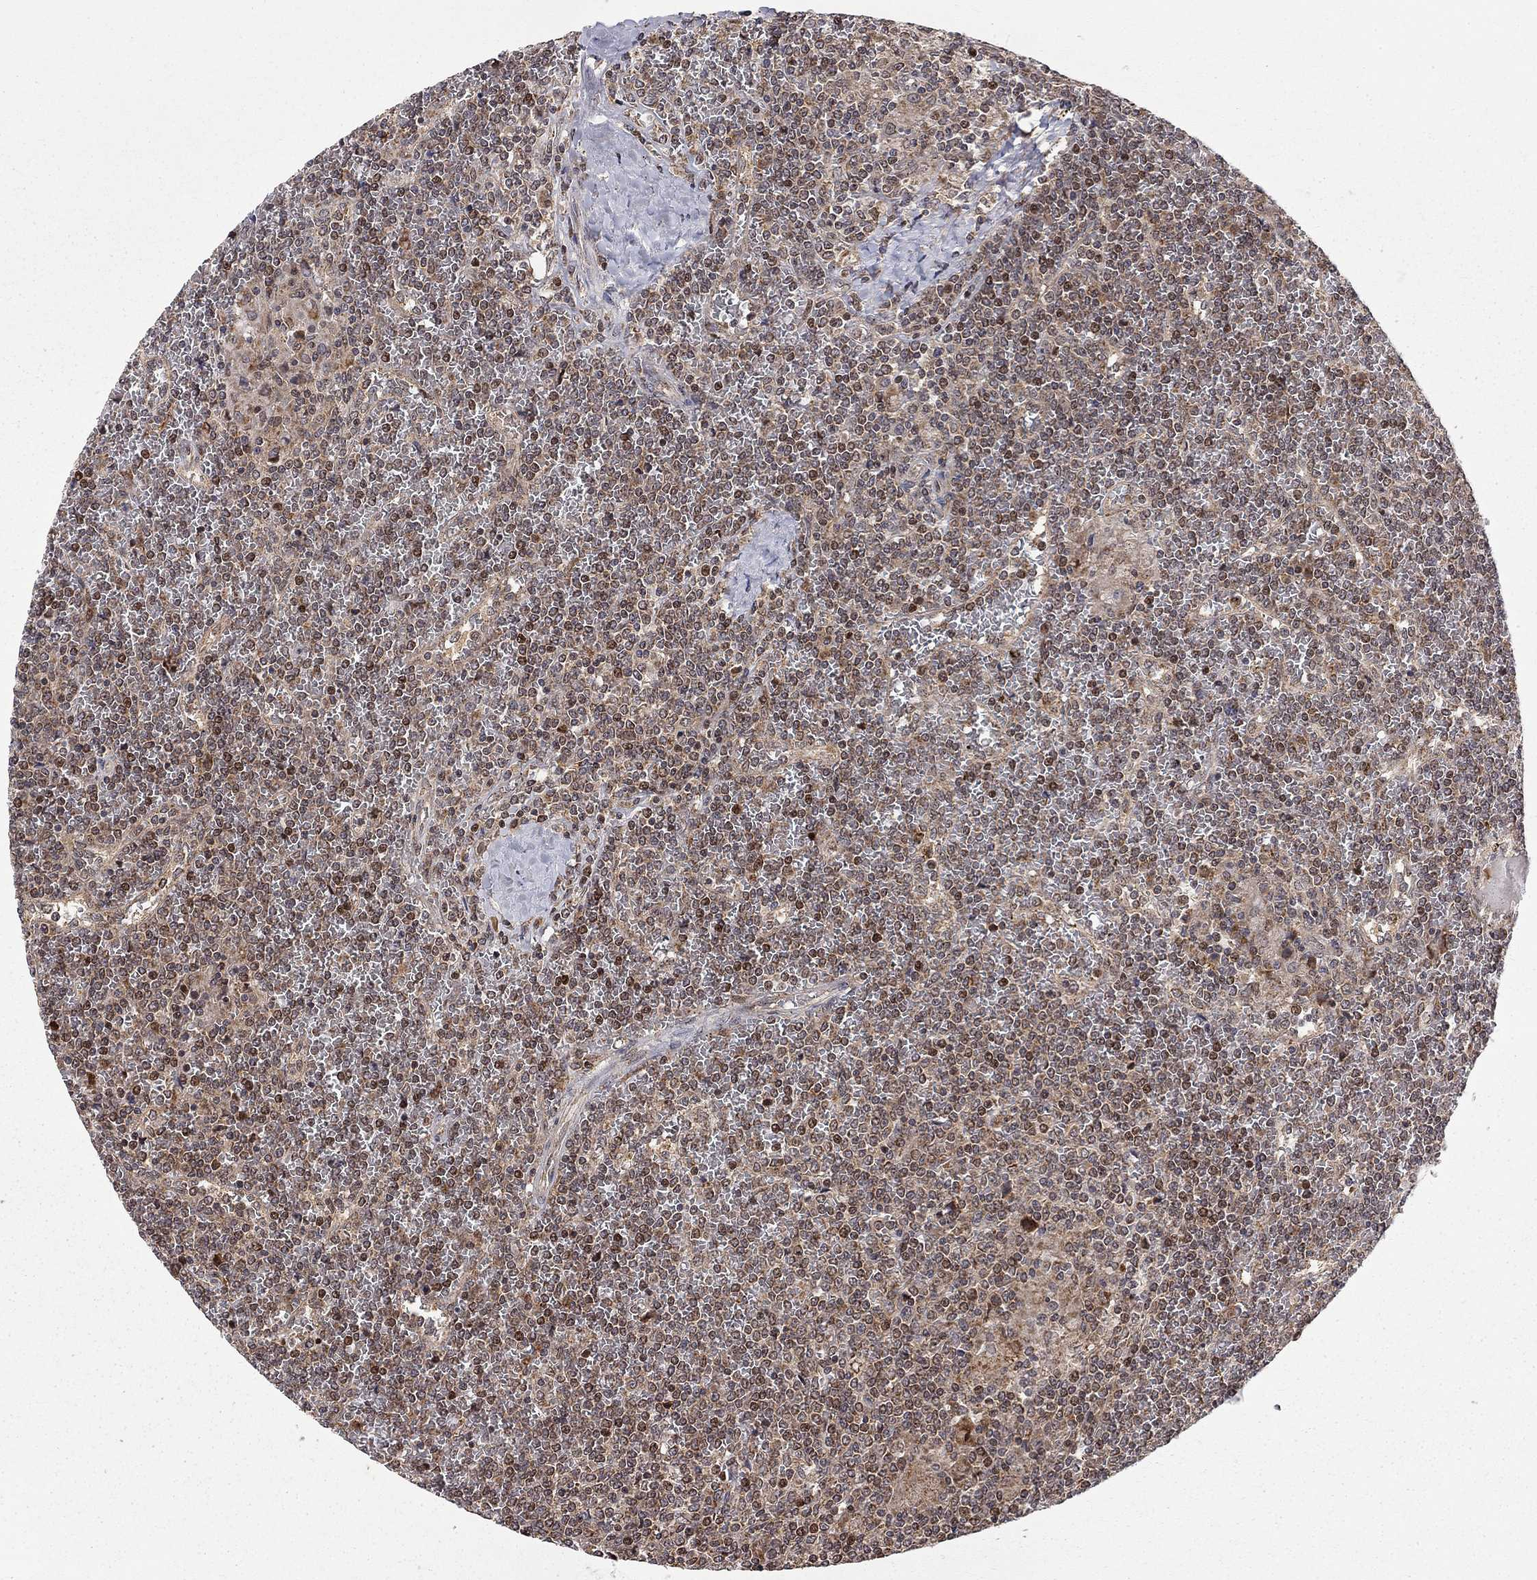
{"staining": {"intensity": "moderate", "quantity": "<25%", "location": "nuclear"}, "tissue": "lymphoma", "cell_type": "Tumor cells", "image_type": "cancer", "snomed": [{"axis": "morphology", "description": "Malignant lymphoma, non-Hodgkin's type, Low grade"}, {"axis": "topography", "description": "Spleen"}], "caption": "An immunohistochemistry (IHC) image of tumor tissue is shown. Protein staining in brown labels moderate nuclear positivity in lymphoma within tumor cells.", "gene": "ELOB", "patient": {"sex": "female", "age": 19}}